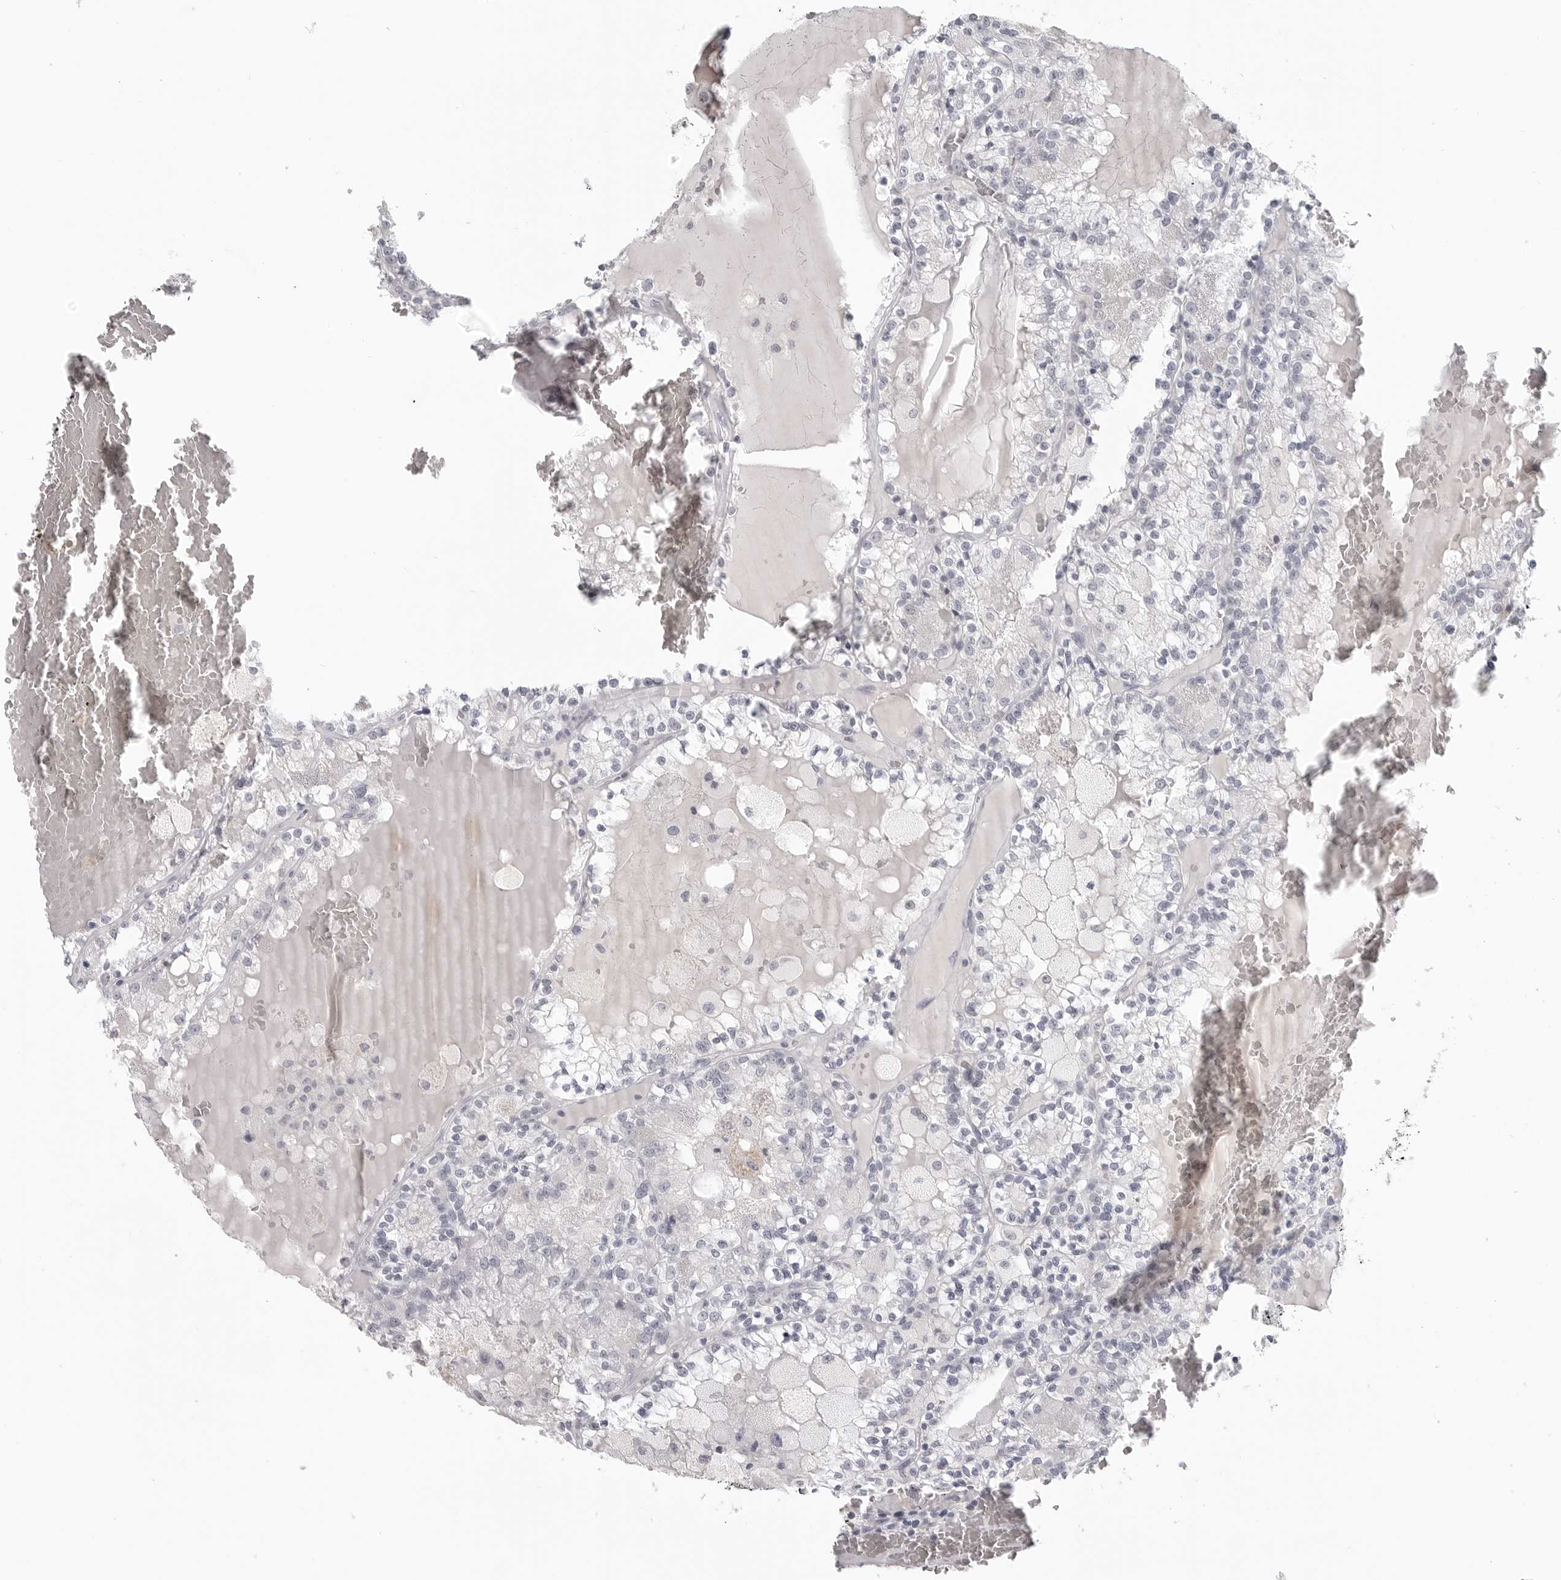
{"staining": {"intensity": "negative", "quantity": "none", "location": "none"}, "tissue": "renal cancer", "cell_type": "Tumor cells", "image_type": "cancer", "snomed": [{"axis": "morphology", "description": "Adenocarcinoma, NOS"}, {"axis": "topography", "description": "Kidney"}], "caption": "Tumor cells show no significant expression in adenocarcinoma (renal).", "gene": "BPIFA1", "patient": {"sex": "female", "age": 56}}